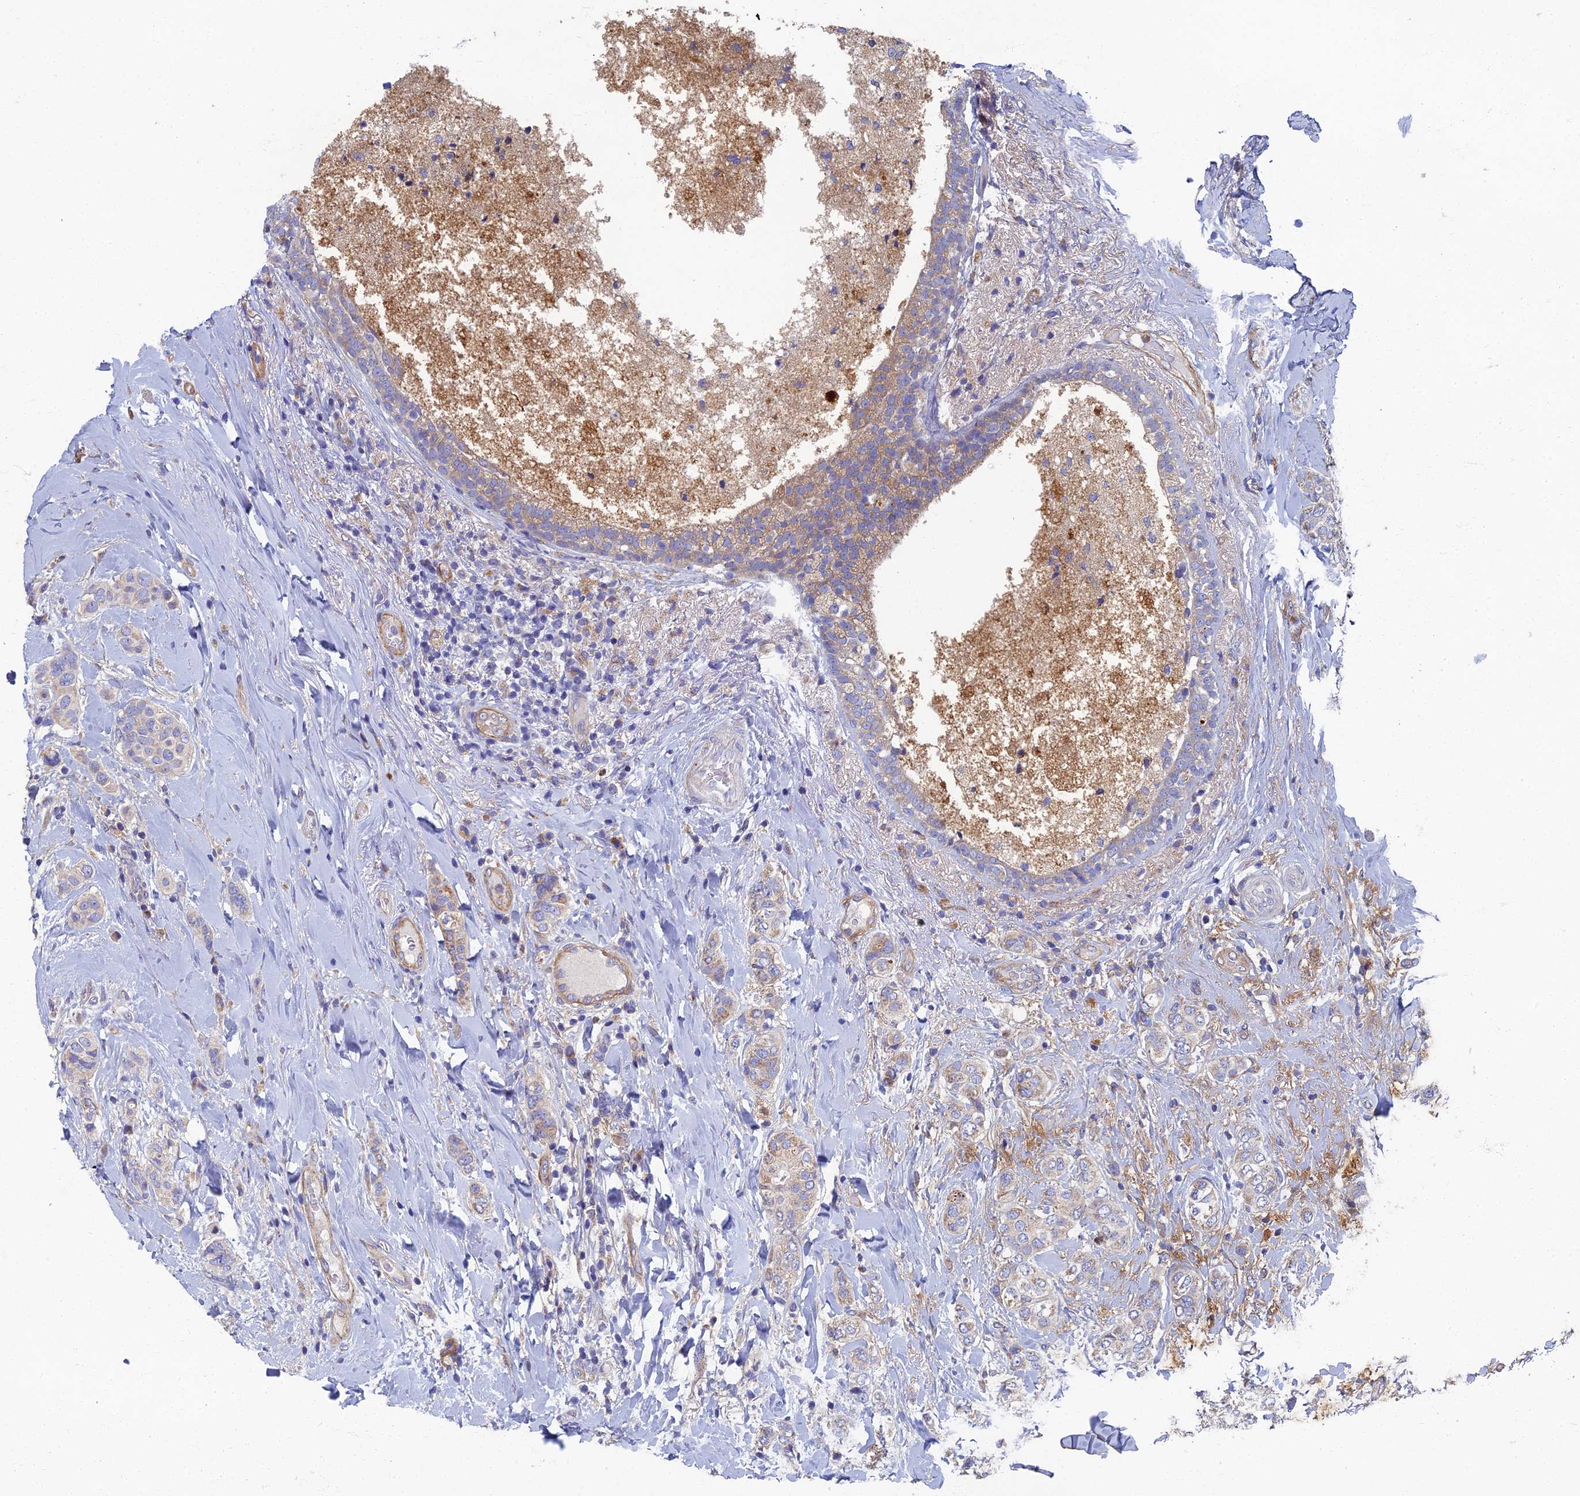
{"staining": {"intensity": "weak", "quantity": "<25%", "location": "cytoplasmic/membranous"}, "tissue": "breast cancer", "cell_type": "Tumor cells", "image_type": "cancer", "snomed": [{"axis": "morphology", "description": "Lobular carcinoma"}, {"axis": "topography", "description": "Breast"}], "caption": "Immunohistochemical staining of breast lobular carcinoma demonstrates no significant staining in tumor cells.", "gene": "RNASEK", "patient": {"sex": "female", "age": 51}}